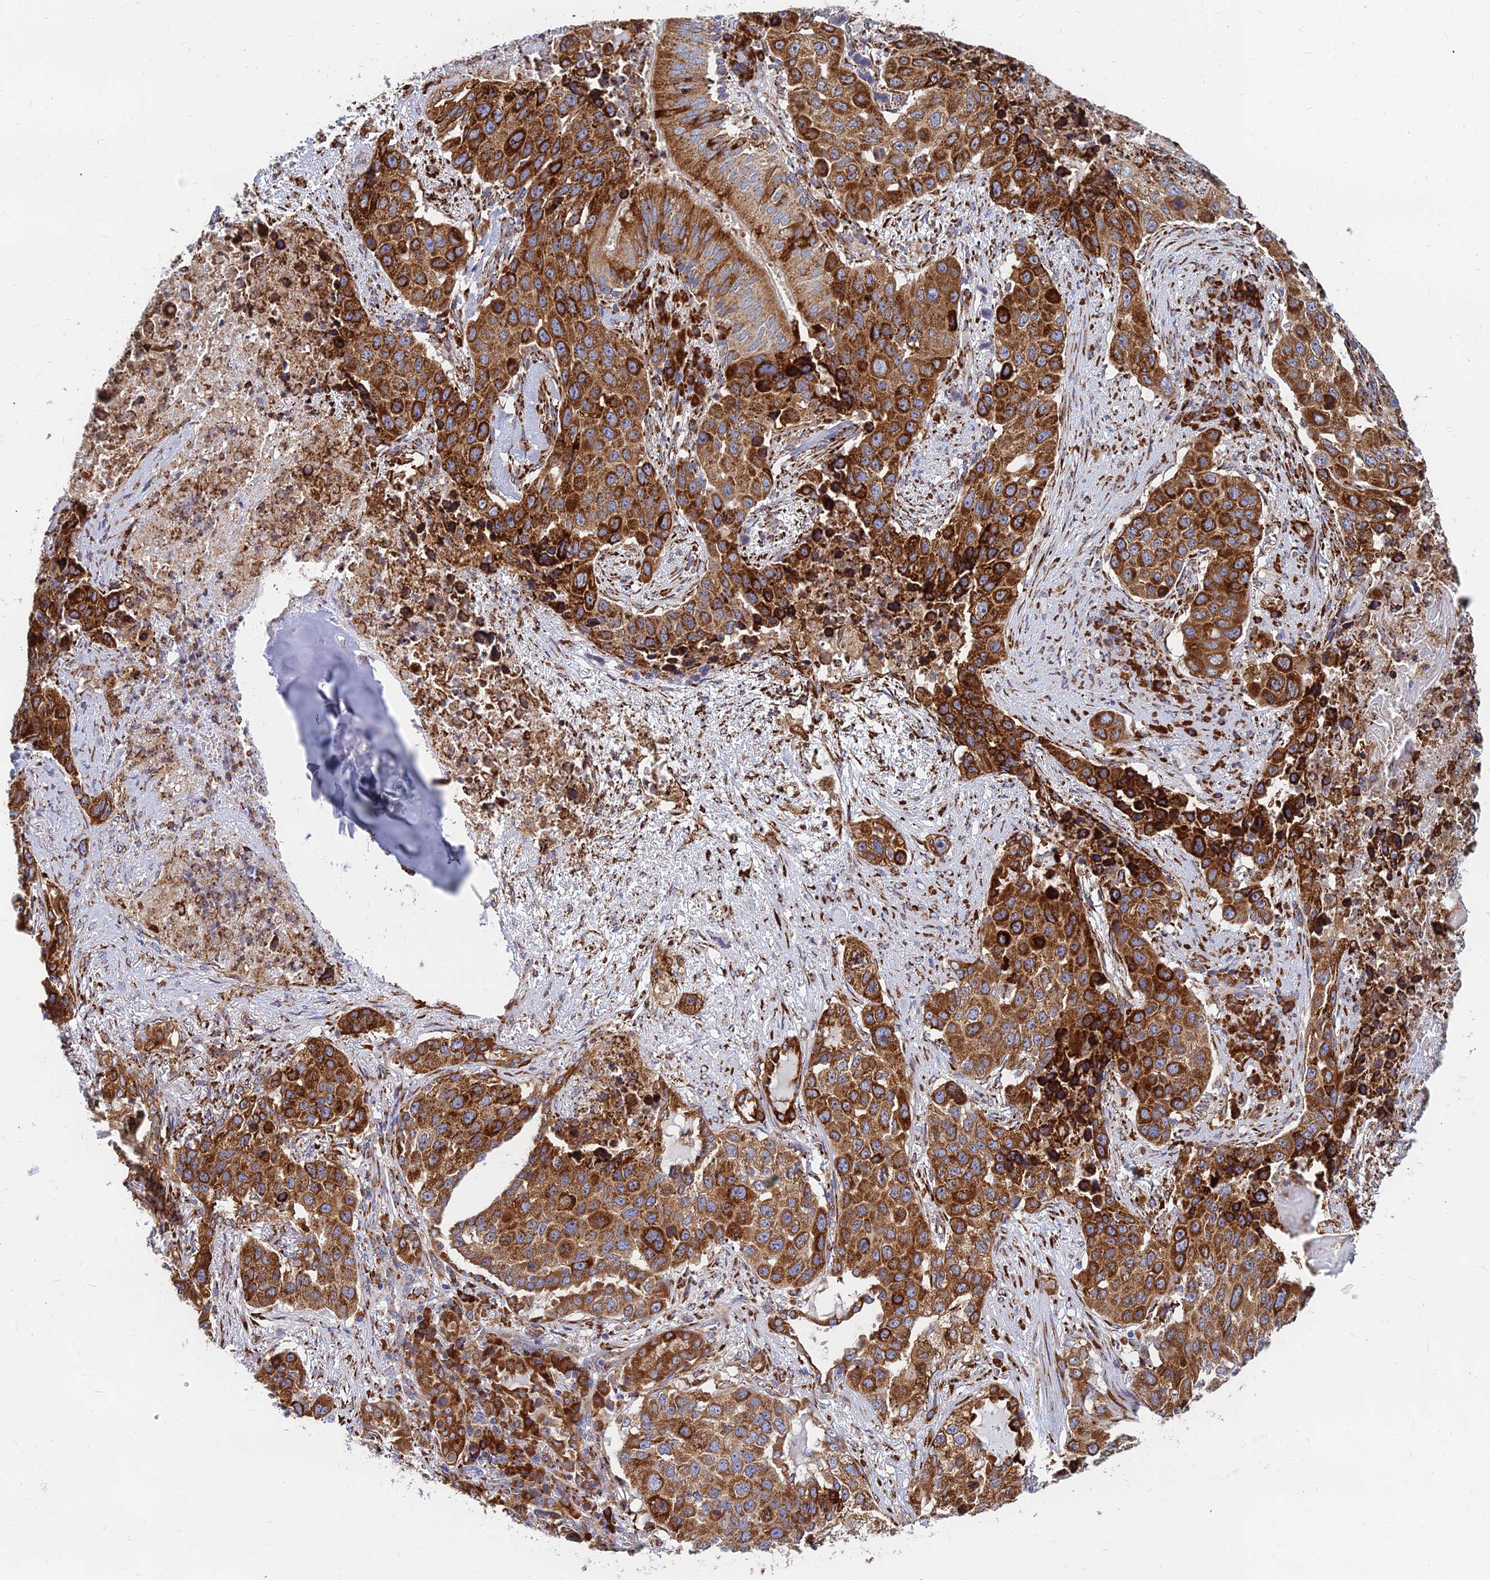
{"staining": {"intensity": "strong", "quantity": ">75%", "location": "cytoplasmic/membranous"}, "tissue": "lung cancer", "cell_type": "Tumor cells", "image_type": "cancer", "snomed": [{"axis": "morphology", "description": "Squamous cell carcinoma, NOS"}, {"axis": "topography", "description": "Lung"}], "caption": "Immunohistochemistry (DAB) staining of squamous cell carcinoma (lung) reveals strong cytoplasmic/membranous protein positivity in approximately >75% of tumor cells. Using DAB (3,3'-diaminobenzidine) (brown) and hematoxylin (blue) stains, captured at high magnification using brightfield microscopy.", "gene": "CCT6B", "patient": {"sex": "female", "age": 63}}